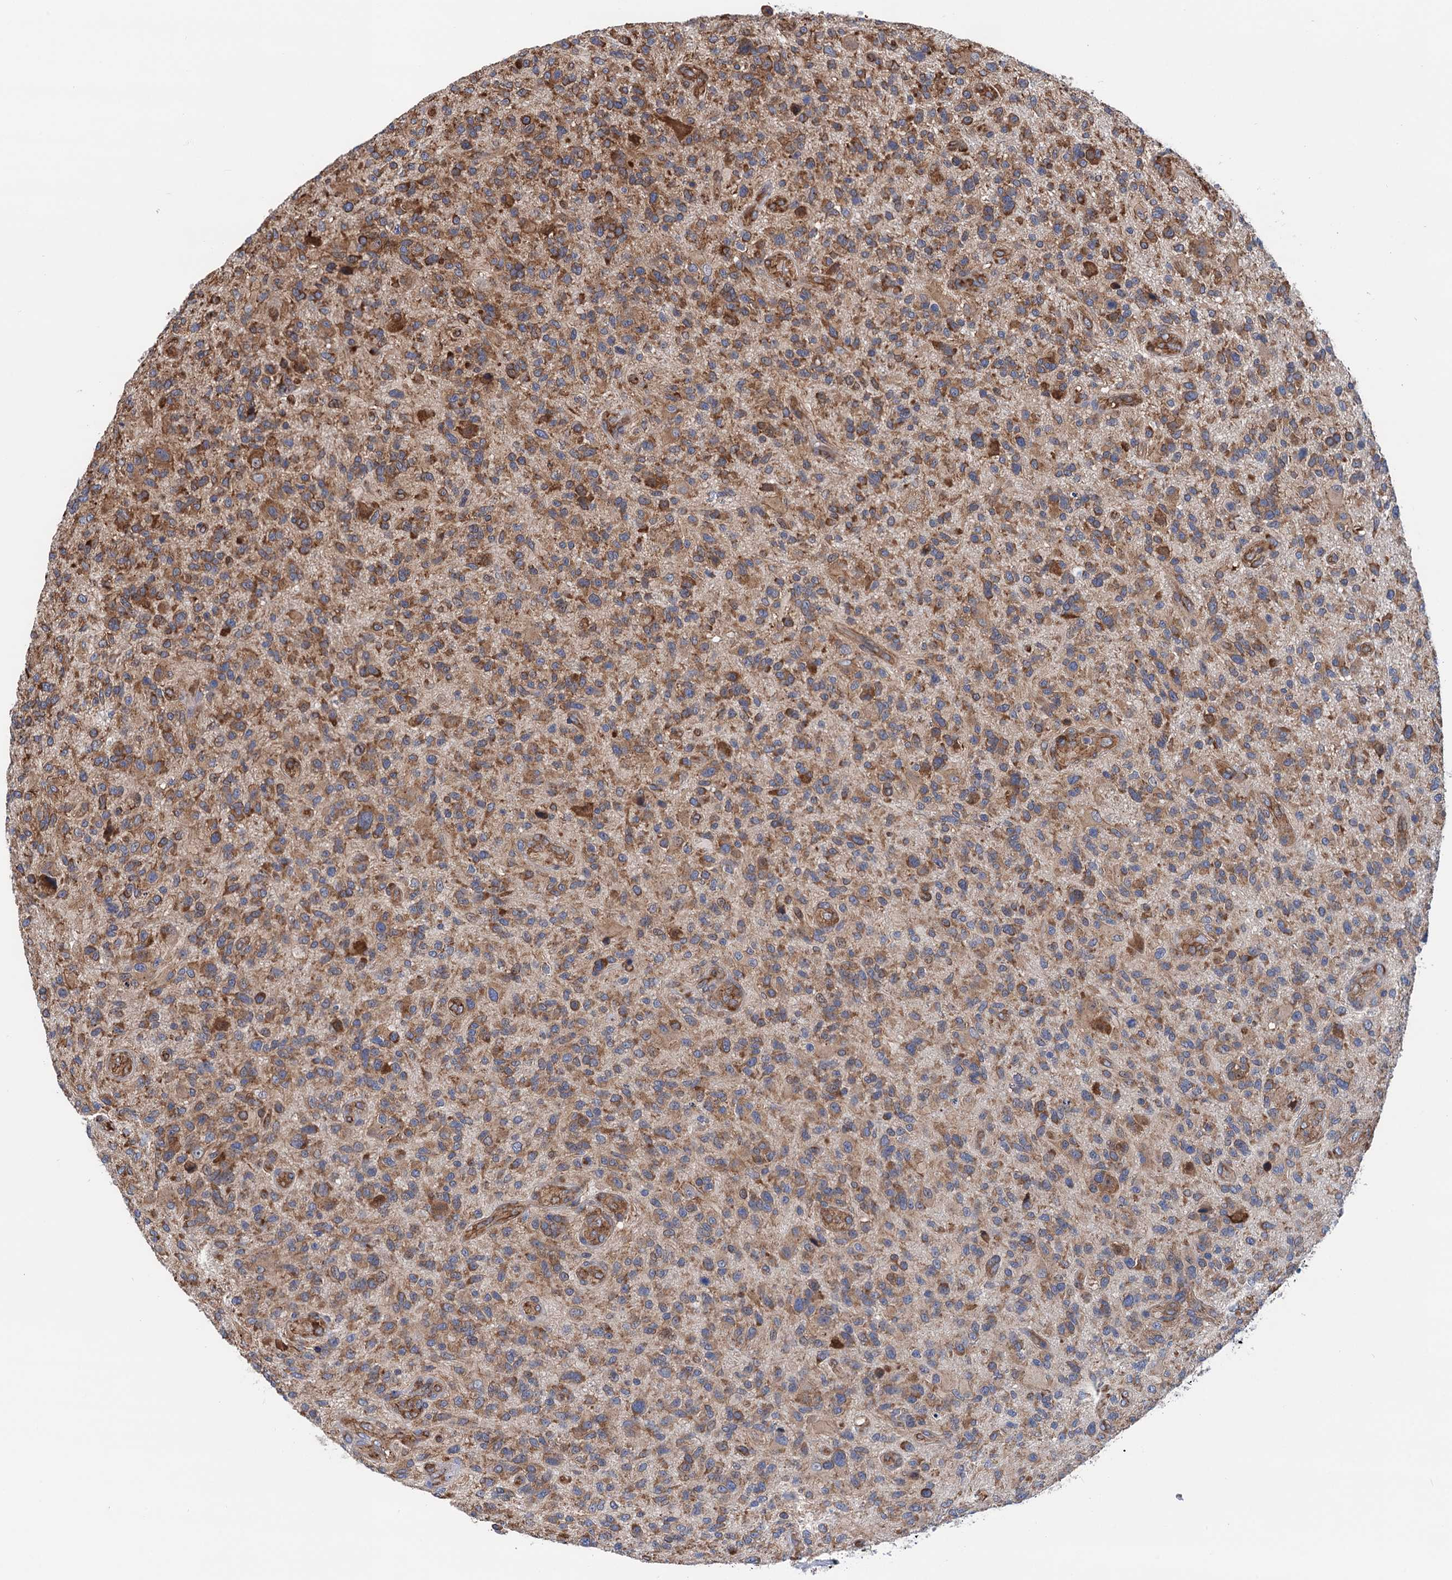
{"staining": {"intensity": "moderate", "quantity": "25%-75%", "location": "cytoplasmic/membranous"}, "tissue": "glioma", "cell_type": "Tumor cells", "image_type": "cancer", "snomed": [{"axis": "morphology", "description": "Glioma, malignant, High grade"}, {"axis": "topography", "description": "Brain"}], "caption": "Protein staining by IHC exhibits moderate cytoplasmic/membranous expression in about 25%-75% of tumor cells in glioma. (DAB (3,3'-diaminobenzidine) = brown stain, brightfield microscopy at high magnification).", "gene": "SLC12A7", "patient": {"sex": "male", "age": 47}}